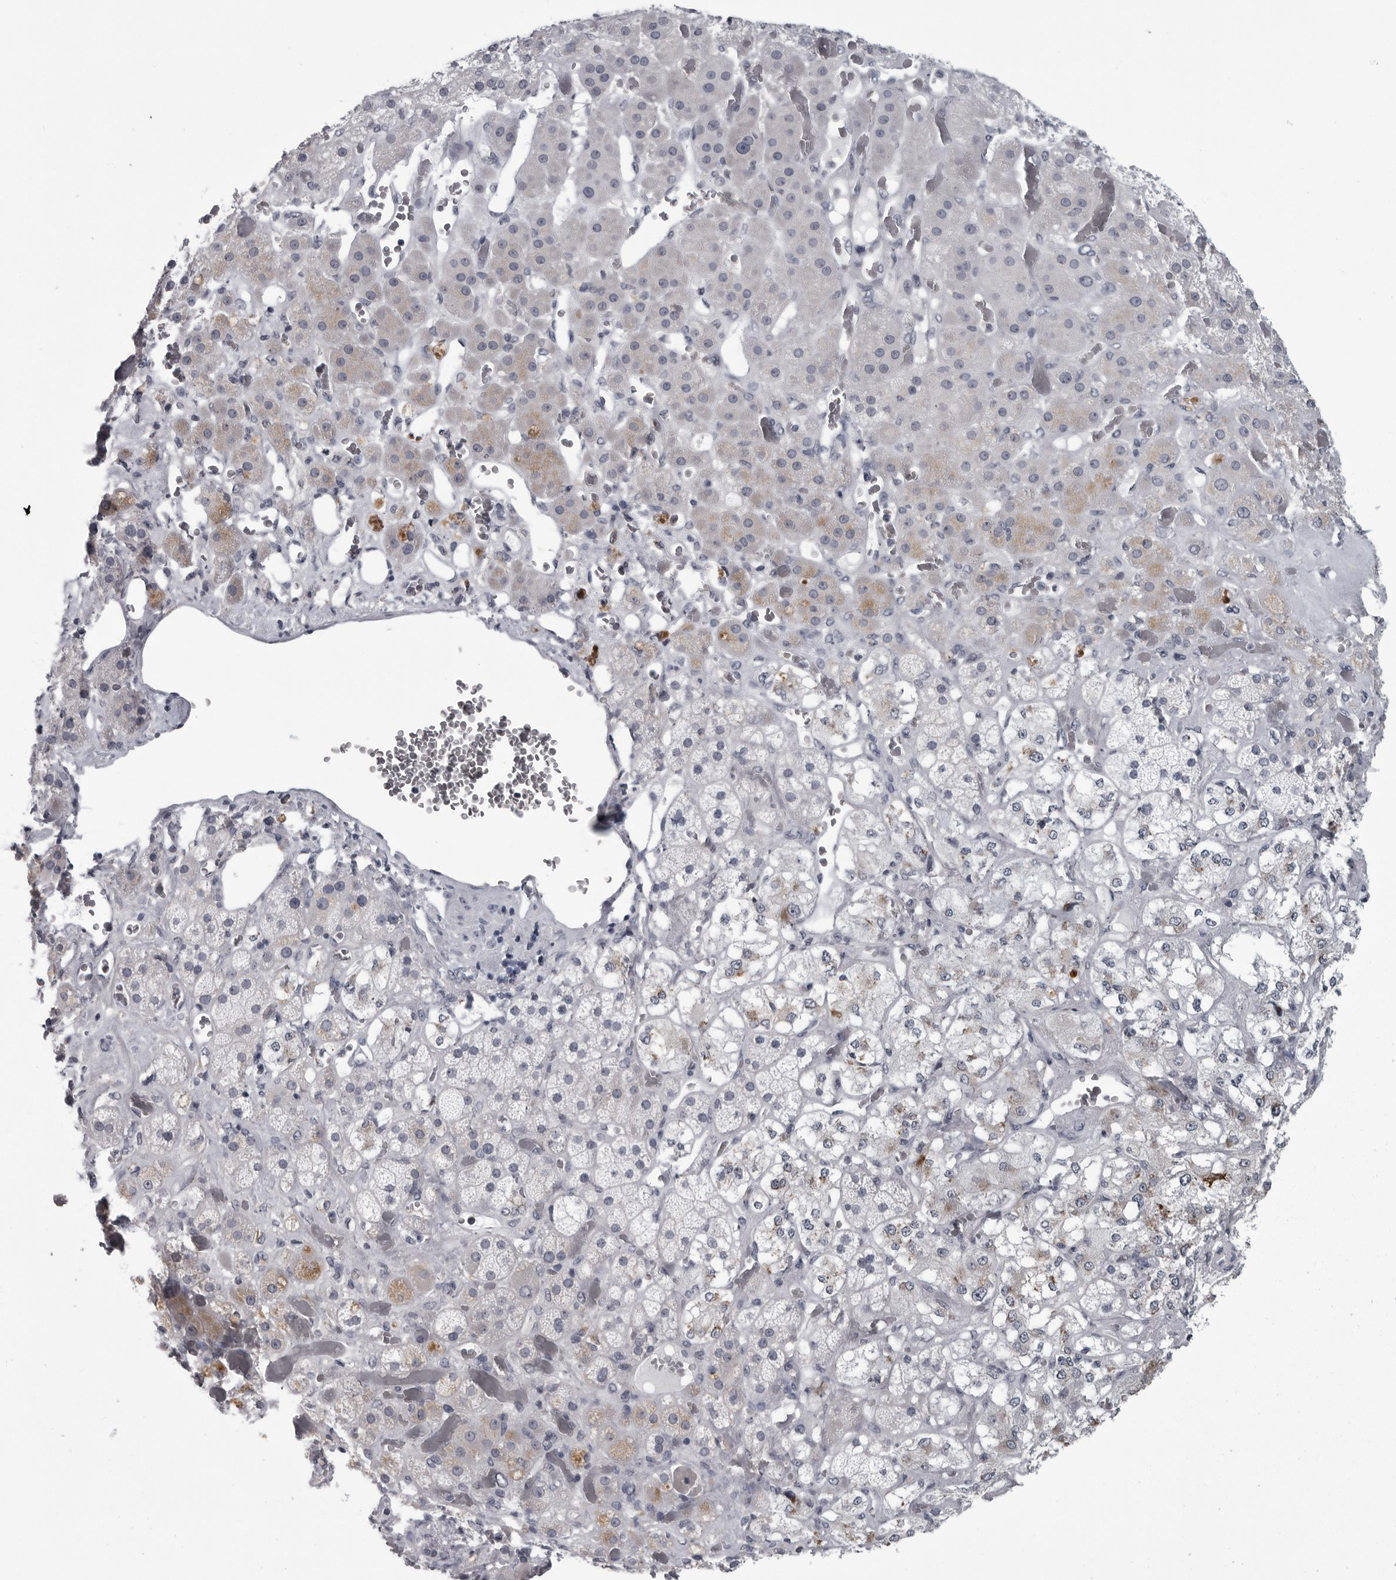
{"staining": {"intensity": "weak", "quantity": "<25%", "location": "cytoplasmic/membranous"}, "tissue": "adrenal gland", "cell_type": "Glandular cells", "image_type": "normal", "snomed": [{"axis": "morphology", "description": "Normal tissue, NOS"}, {"axis": "topography", "description": "Adrenal gland"}], "caption": "A high-resolution micrograph shows IHC staining of unremarkable adrenal gland, which shows no significant positivity in glandular cells.", "gene": "LYSMD1", "patient": {"sex": "male", "age": 57}}